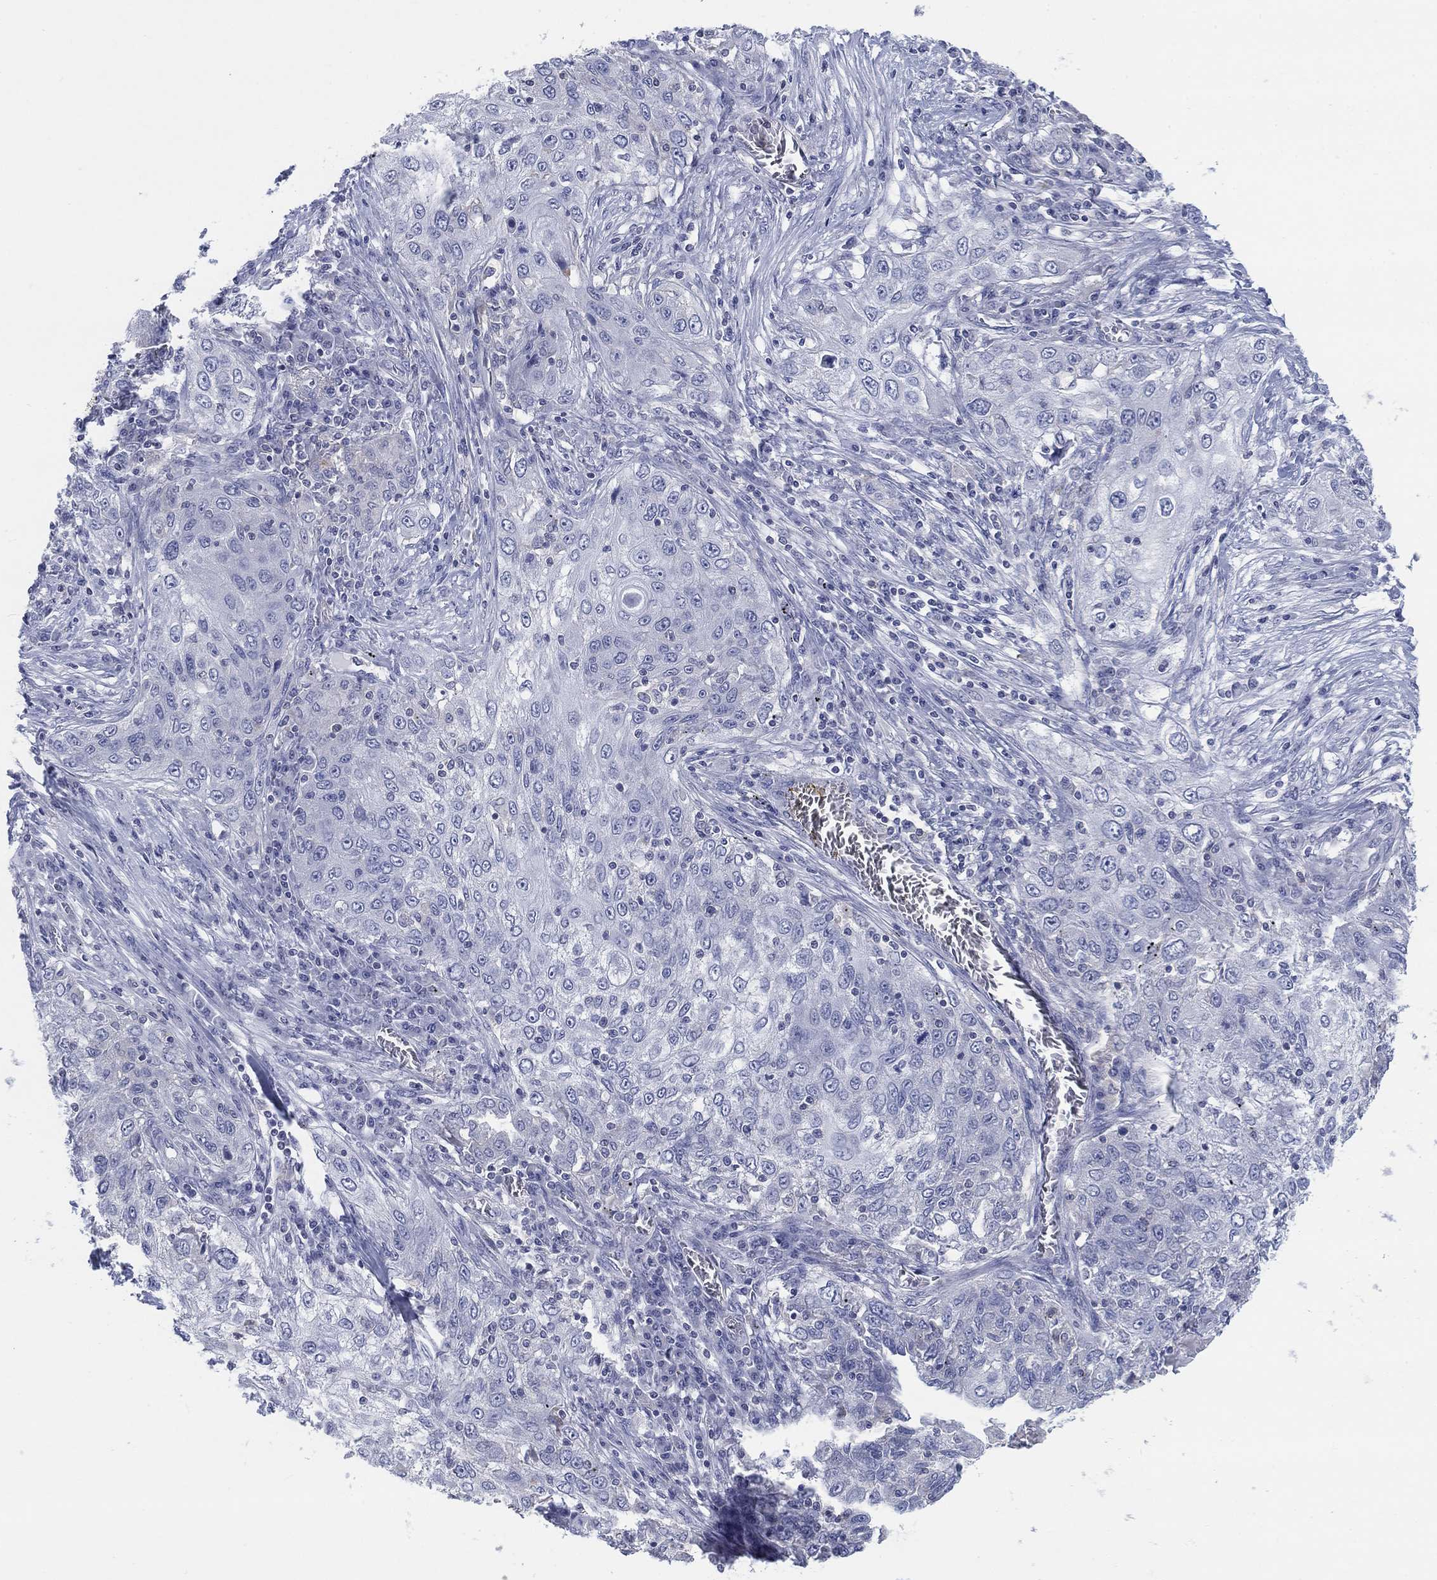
{"staining": {"intensity": "negative", "quantity": "none", "location": "none"}, "tissue": "lung cancer", "cell_type": "Tumor cells", "image_type": "cancer", "snomed": [{"axis": "morphology", "description": "Squamous cell carcinoma, NOS"}, {"axis": "topography", "description": "Lung"}], "caption": "IHC of human squamous cell carcinoma (lung) demonstrates no expression in tumor cells. Nuclei are stained in blue.", "gene": "FER1L6", "patient": {"sex": "female", "age": 69}}